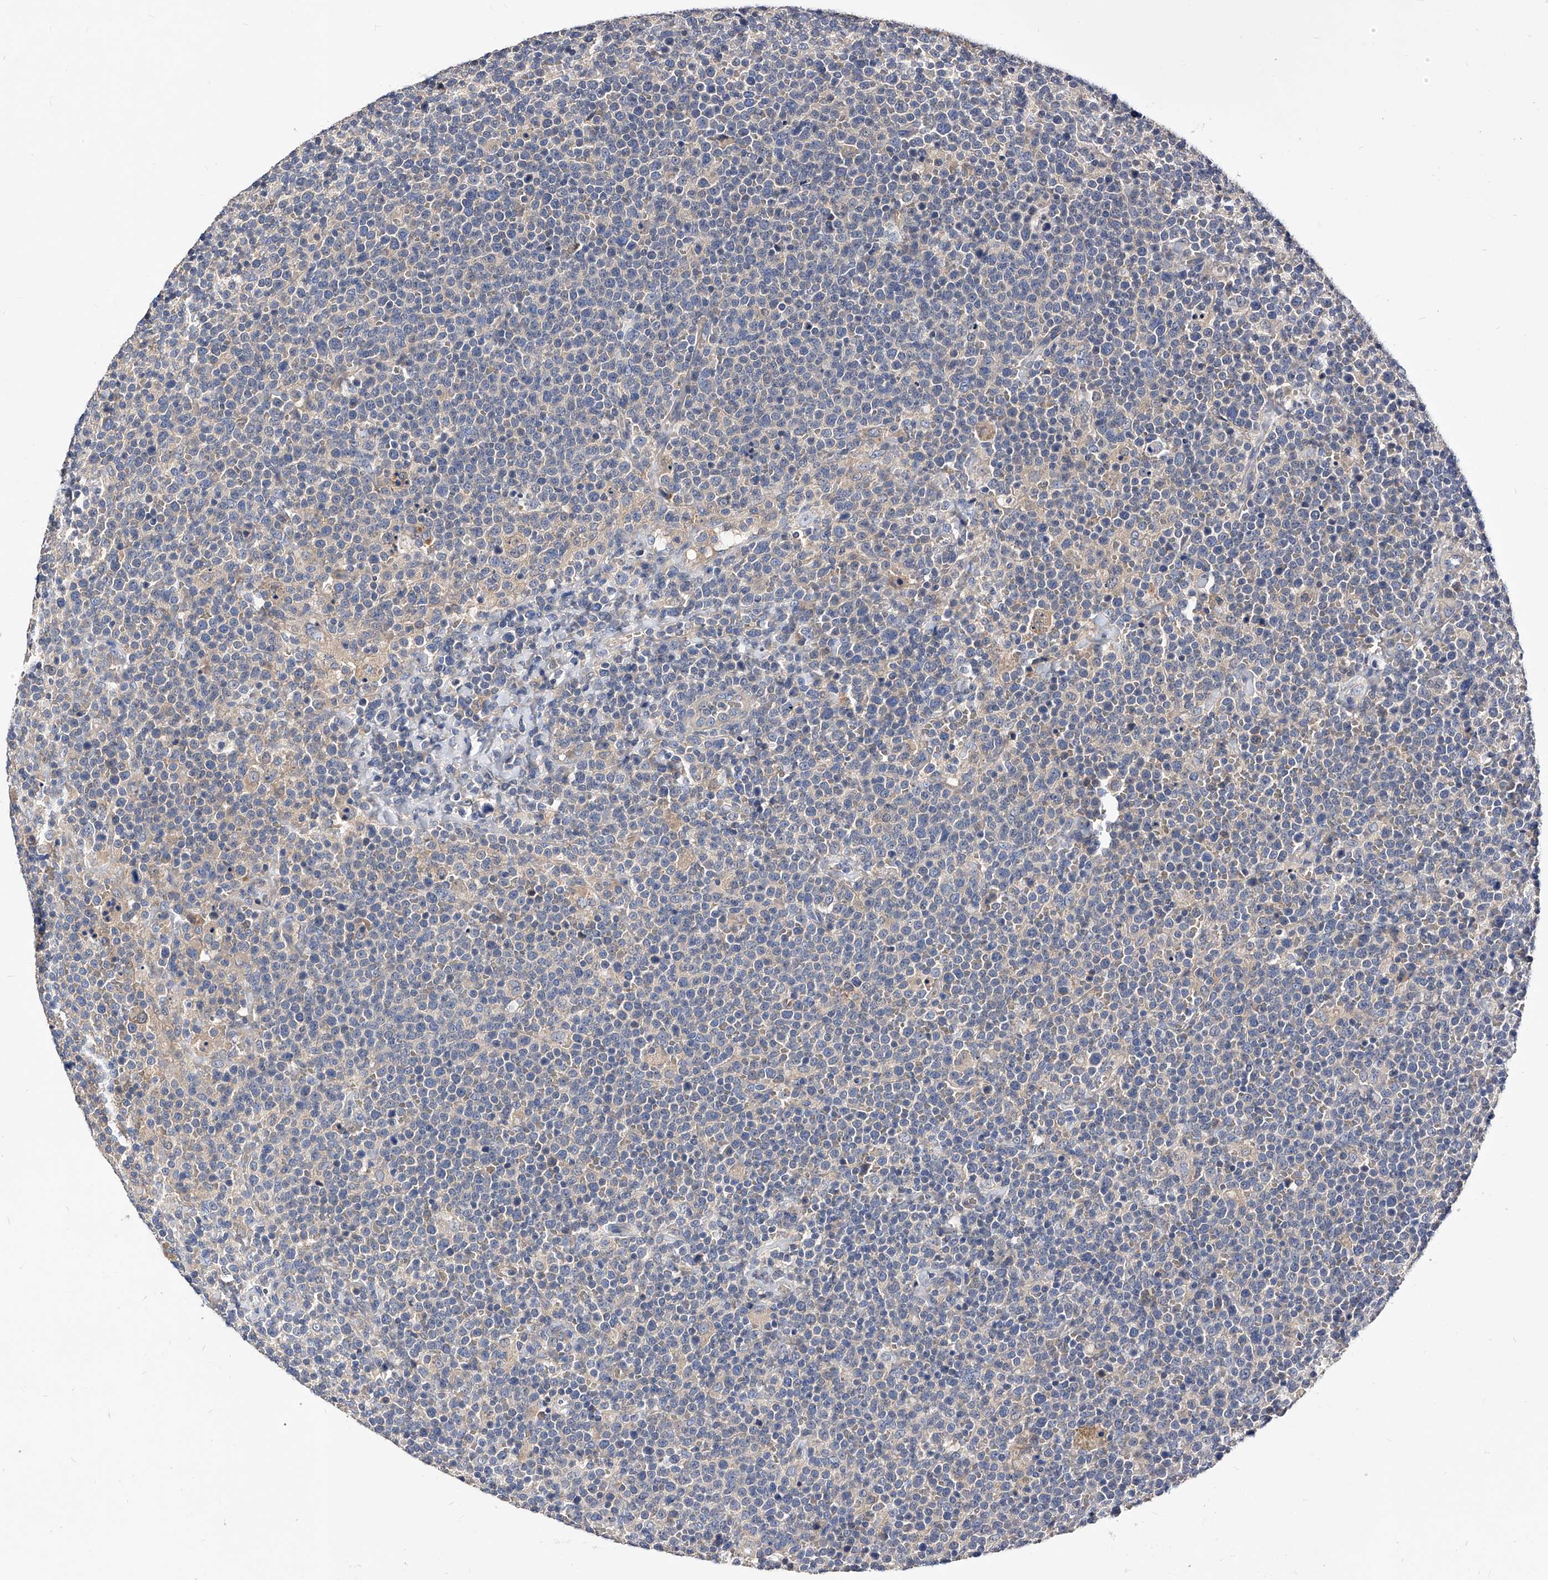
{"staining": {"intensity": "negative", "quantity": "none", "location": "none"}, "tissue": "lymphoma", "cell_type": "Tumor cells", "image_type": "cancer", "snomed": [{"axis": "morphology", "description": "Malignant lymphoma, non-Hodgkin's type, High grade"}, {"axis": "topography", "description": "Lymph node"}], "caption": "This photomicrograph is of high-grade malignant lymphoma, non-Hodgkin's type stained with IHC to label a protein in brown with the nuclei are counter-stained blue. There is no positivity in tumor cells. Brightfield microscopy of immunohistochemistry (IHC) stained with DAB (3,3'-diaminobenzidine) (brown) and hematoxylin (blue), captured at high magnification.", "gene": "ARL4C", "patient": {"sex": "male", "age": 61}}